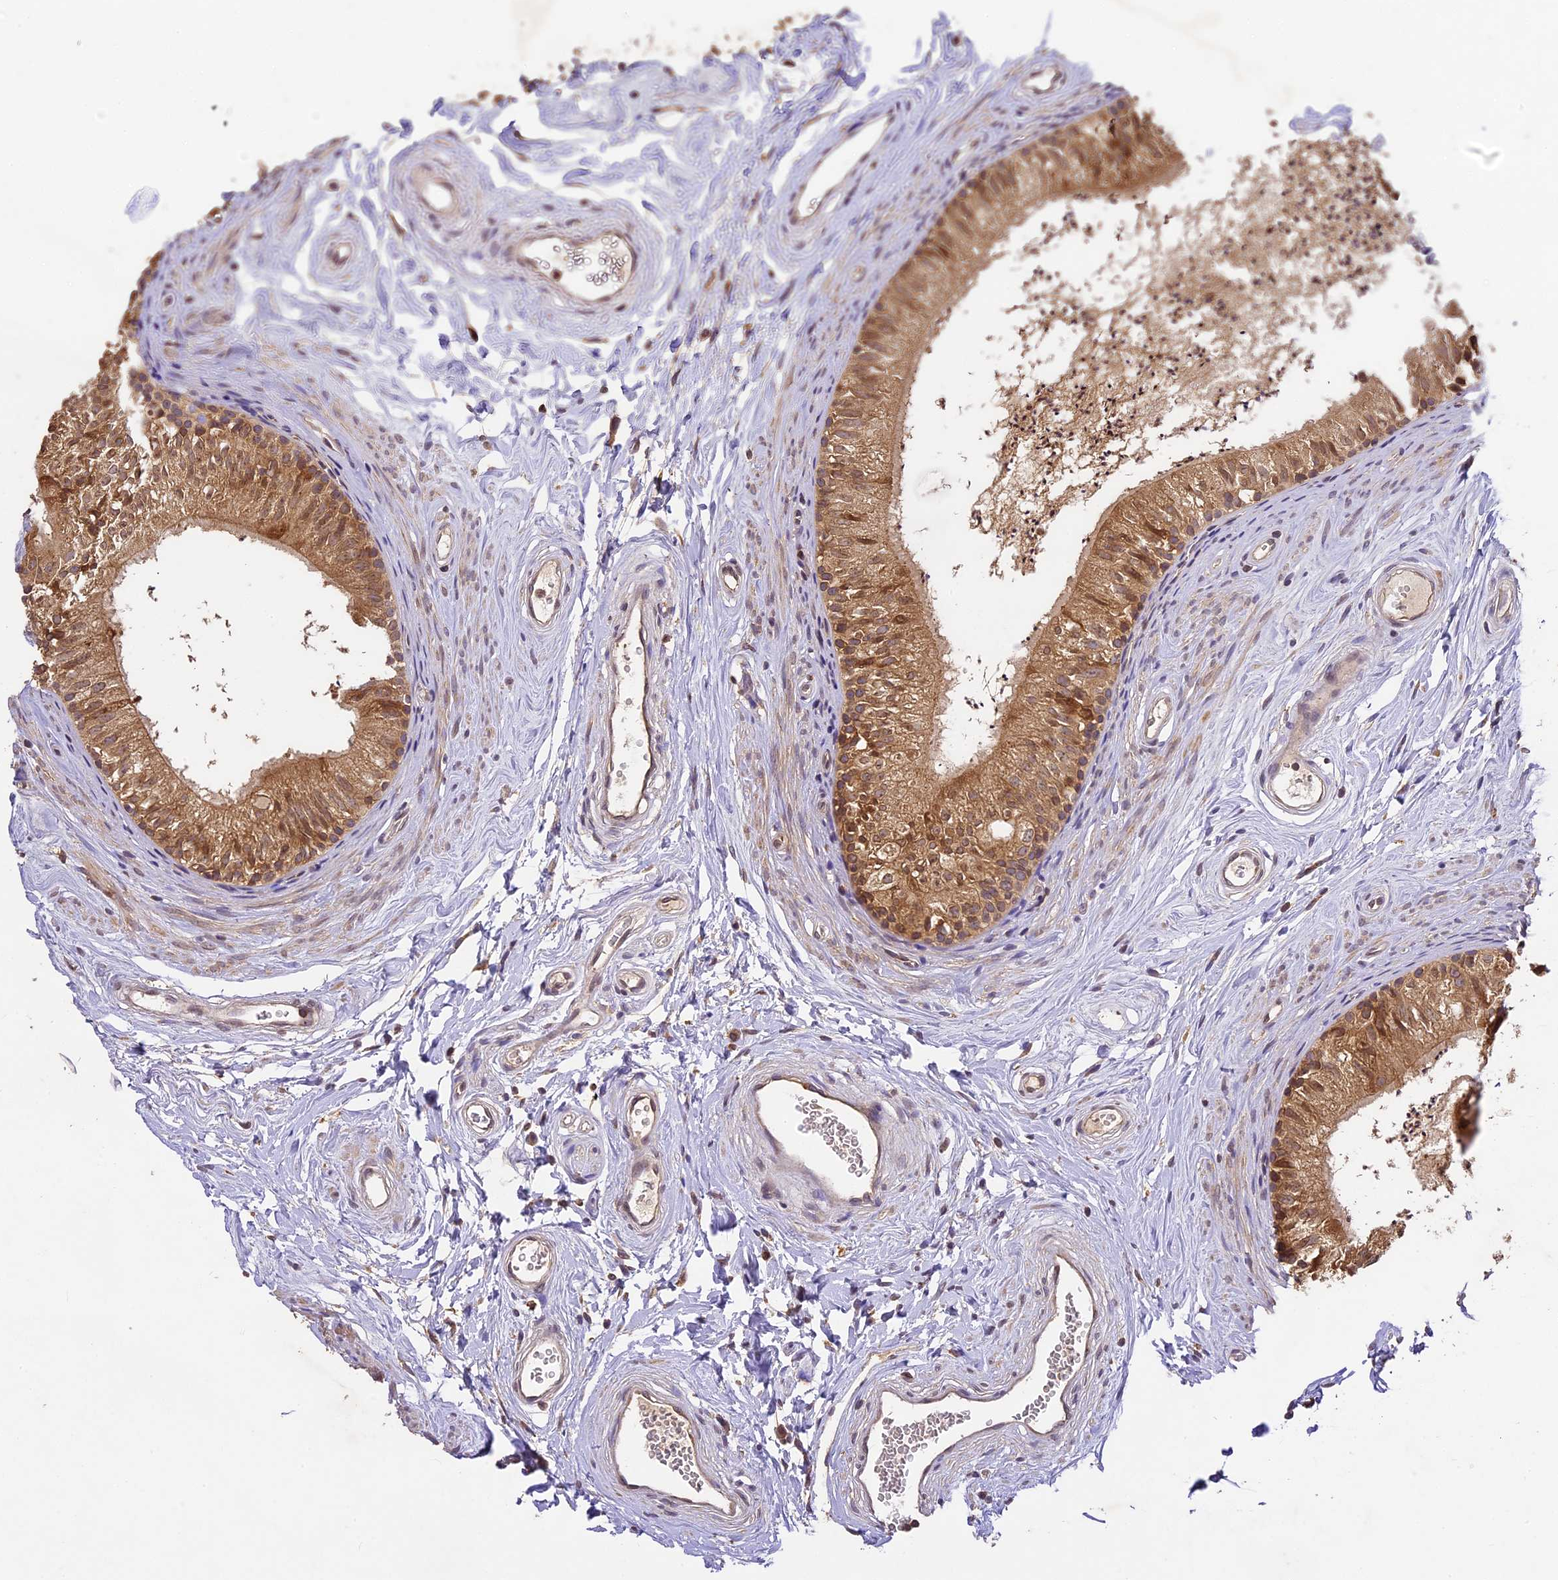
{"staining": {"intensity": "moderate", "quantity": ">75%", "location": "cytoplasmic/membranous"}, "tissue": "epididymis", "cell_type": "Glandular cells", "image_type": "normal", "snomed": [{"axis": "morphology", "description": "Normal tissue, NOS"}, {"axis": "topography", "description": "Epididymis"}], "caption": "This photomicrograph displays unremarkable epididymis stained with IHC to label a protein in brown. The cytoplasmic/membranous of glandular cells show moderate positivity for the protein. Nuclei are counter-stained blue.", "gene": "BRAP", "patient": {"sex": "male", "age": 56}}